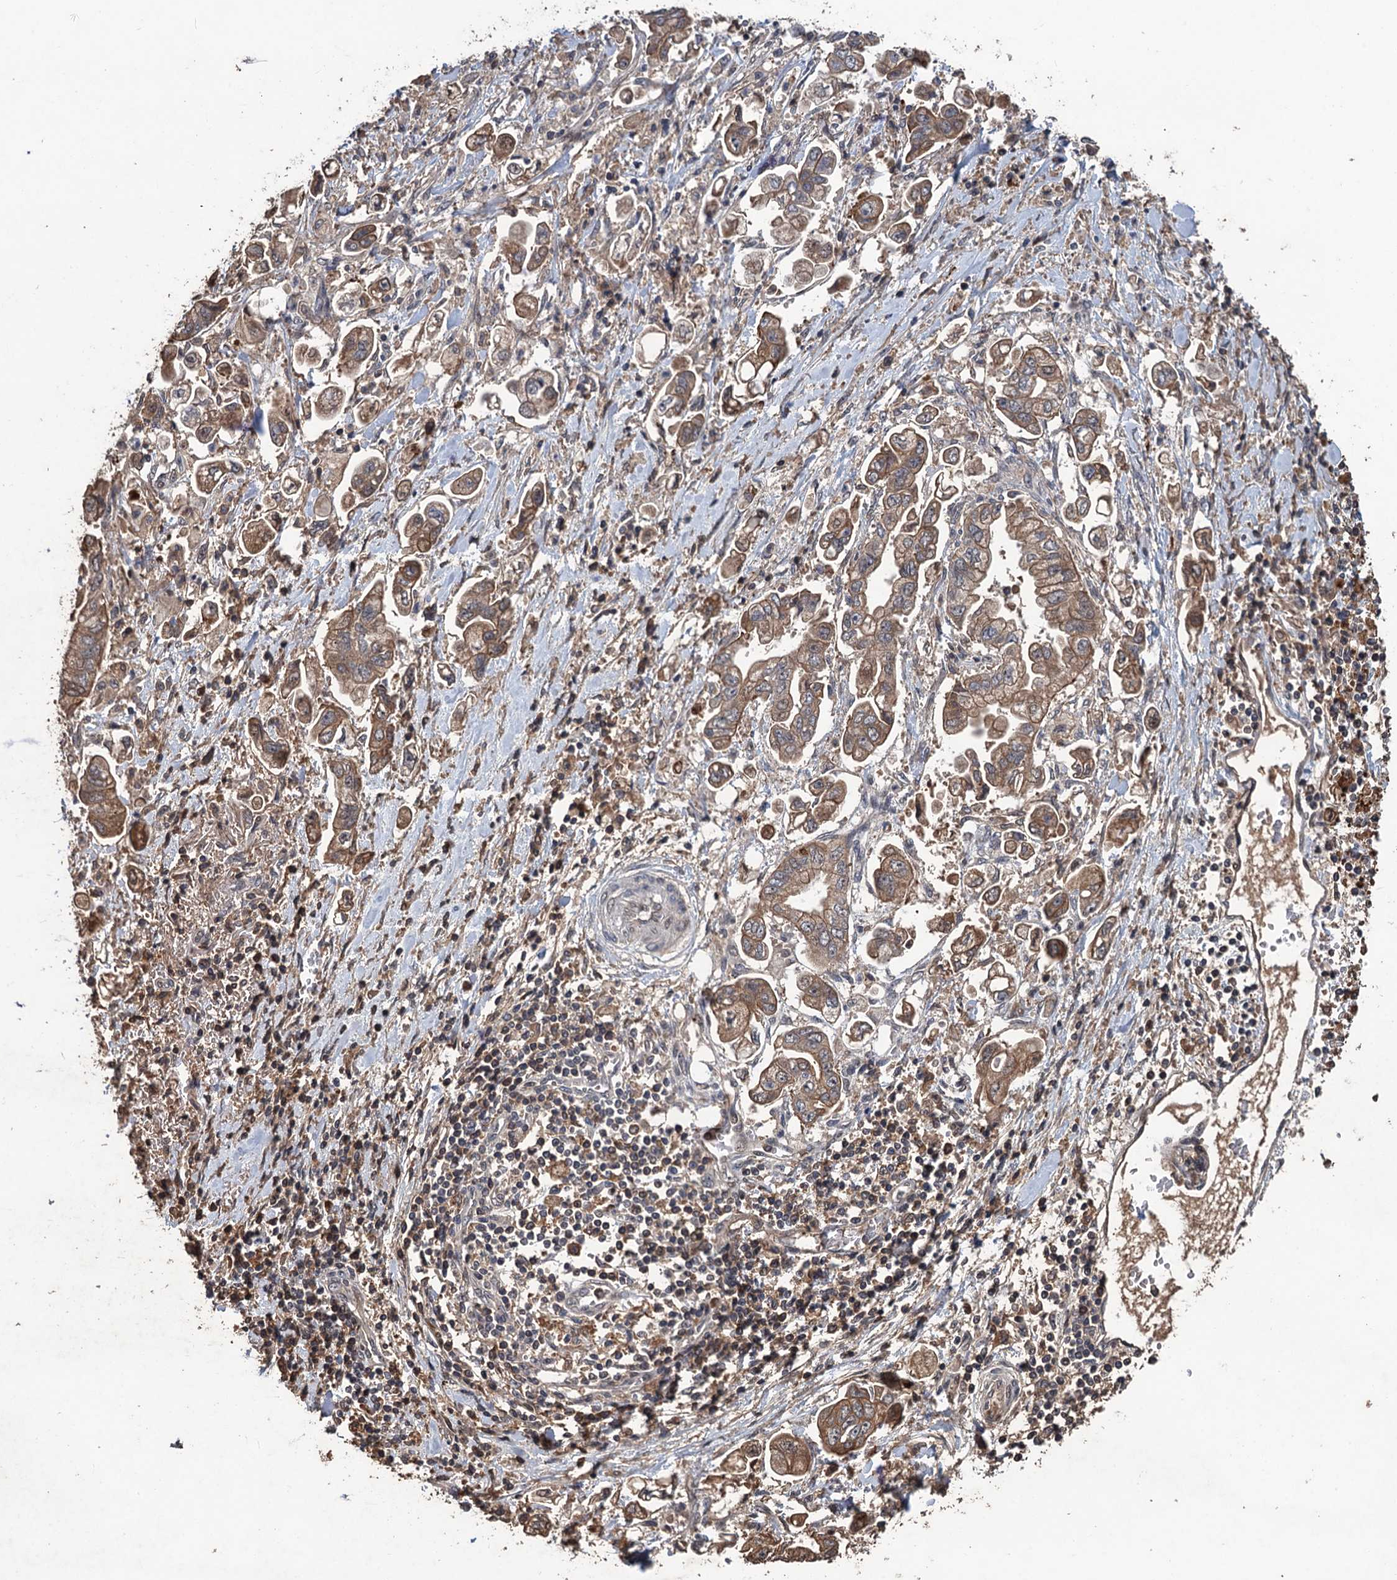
{"staining": {"intensity": "moderate", "quantity": ">75%", "location": "cytoplasmic/membranous"}, "tissue": "stomach cancer", "cell_type": "Tumor cells", "image_type": "cancer", "snomed": [{"axis": "morphology", "description": "Adenocarcinoma, NOS"}, {"axis": "topography", "description": "Stomach"}], "caption": "Immunohistochemistry histopathology image of neoplastic tissue: human stomach cancer (adenocarcinoma) stained using immunohistochemistry (IHC) exhibits medium levels of moderate protein expression localized specifically in the cytoplasmic/membranous of tumor cells, appearing as a cytoplasmic/membranous brown color.", "gene": "ZNF438", "patient": {"sex": "male", "age": 62}}